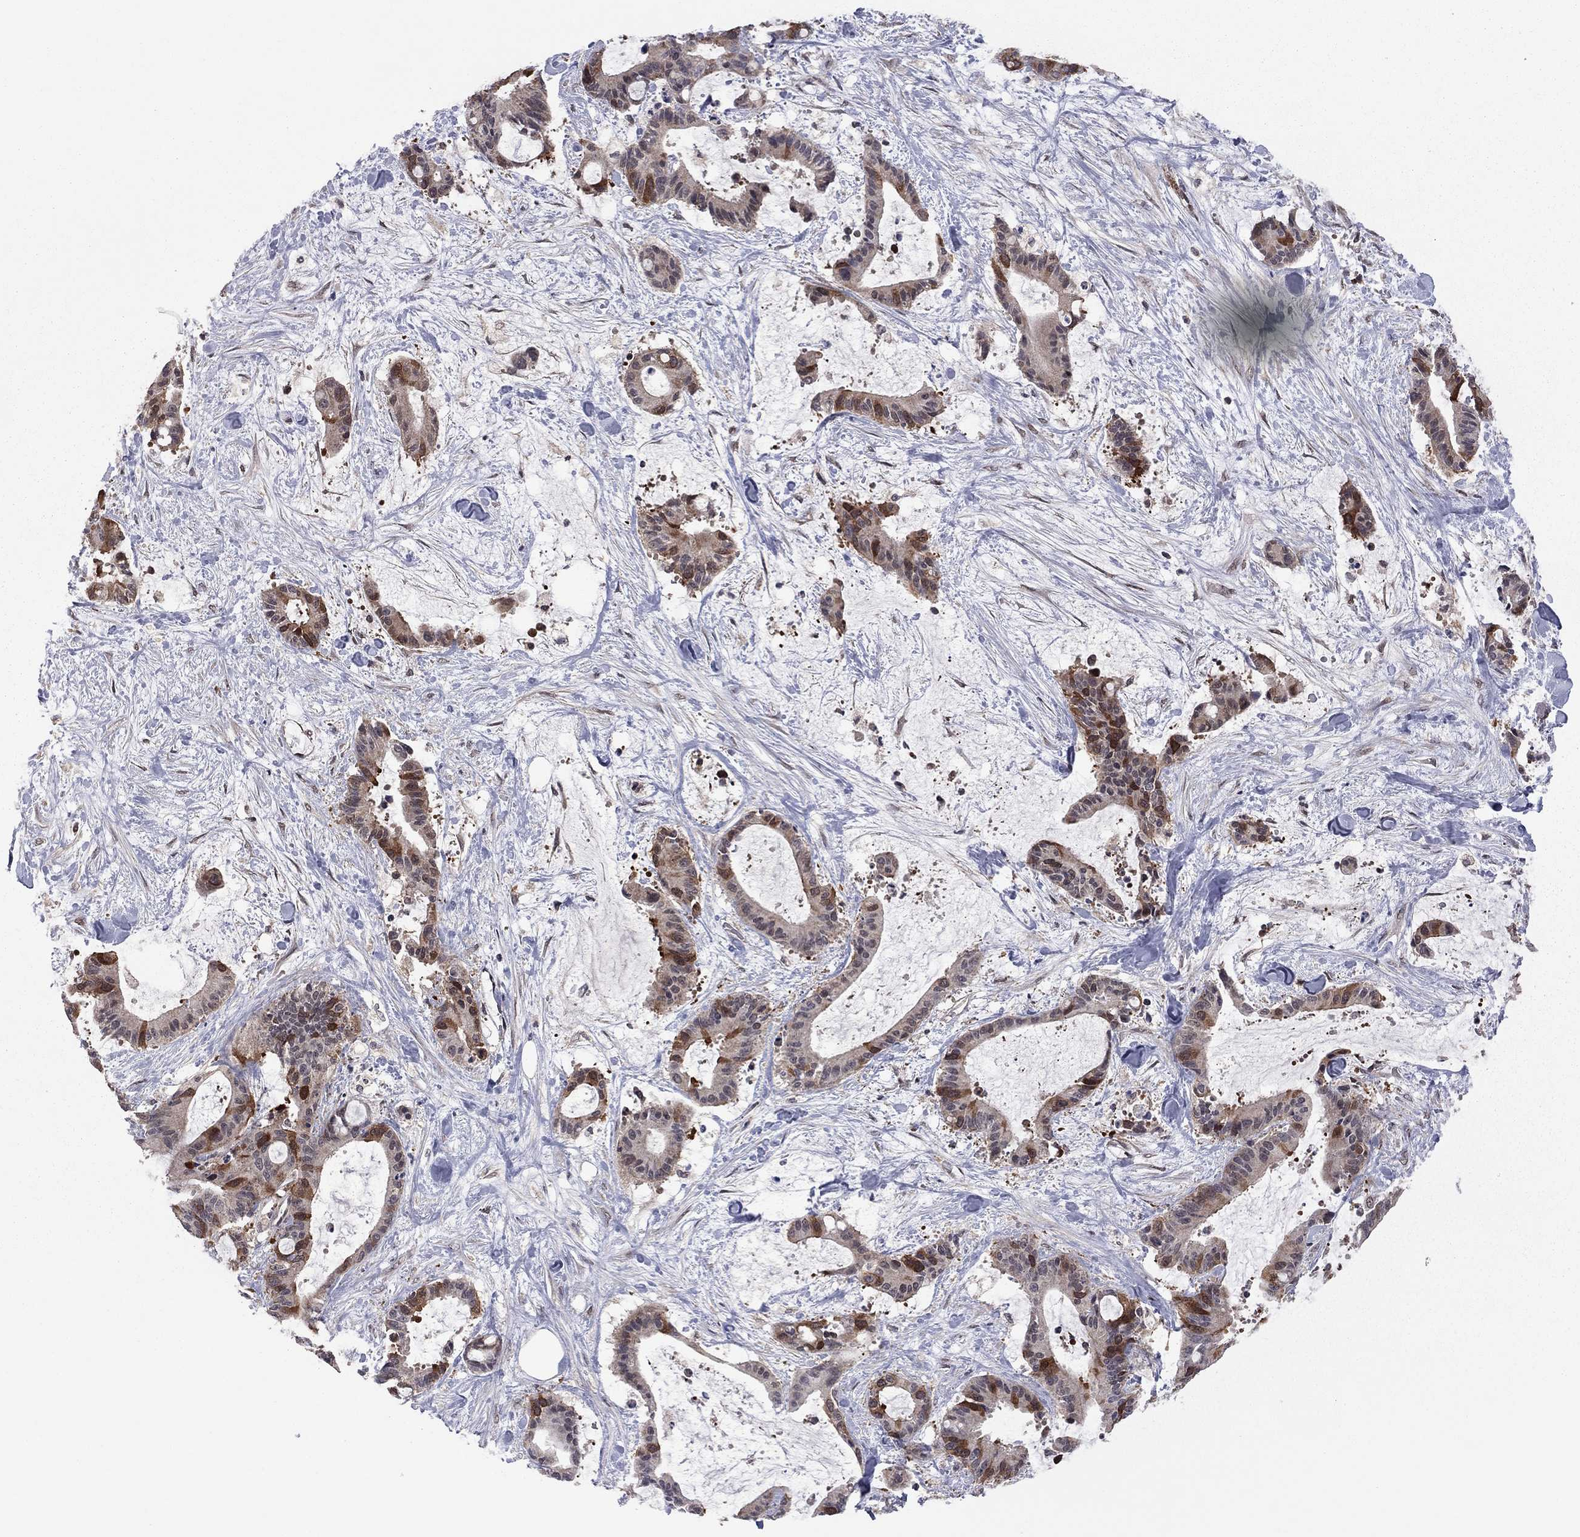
{"staining": {"intensity": "strong", "quantity": "25%-75%", "location": "cytoplasmic/membranous"}, "tissue": "liver cancer", "cell_type": "Tumor cells", "image_type": "cancer", "snomed": [{"axis": "morphology", "description": "Cholangiocarcinoma"}, {"axis": "topography", "description": "Liver"}], "caption": "The photomicrograph exhibits immunohistochemical staining of liver cancer. There is strong cytoplasmic/membranous staining is appreciated in approximately 25%-75% of tumor cells. The protein of interest is shown in brown color, while the nuclei are stained blue.", "gene": "GPAA1", "patient": {"sex": "female", "age": 73}}